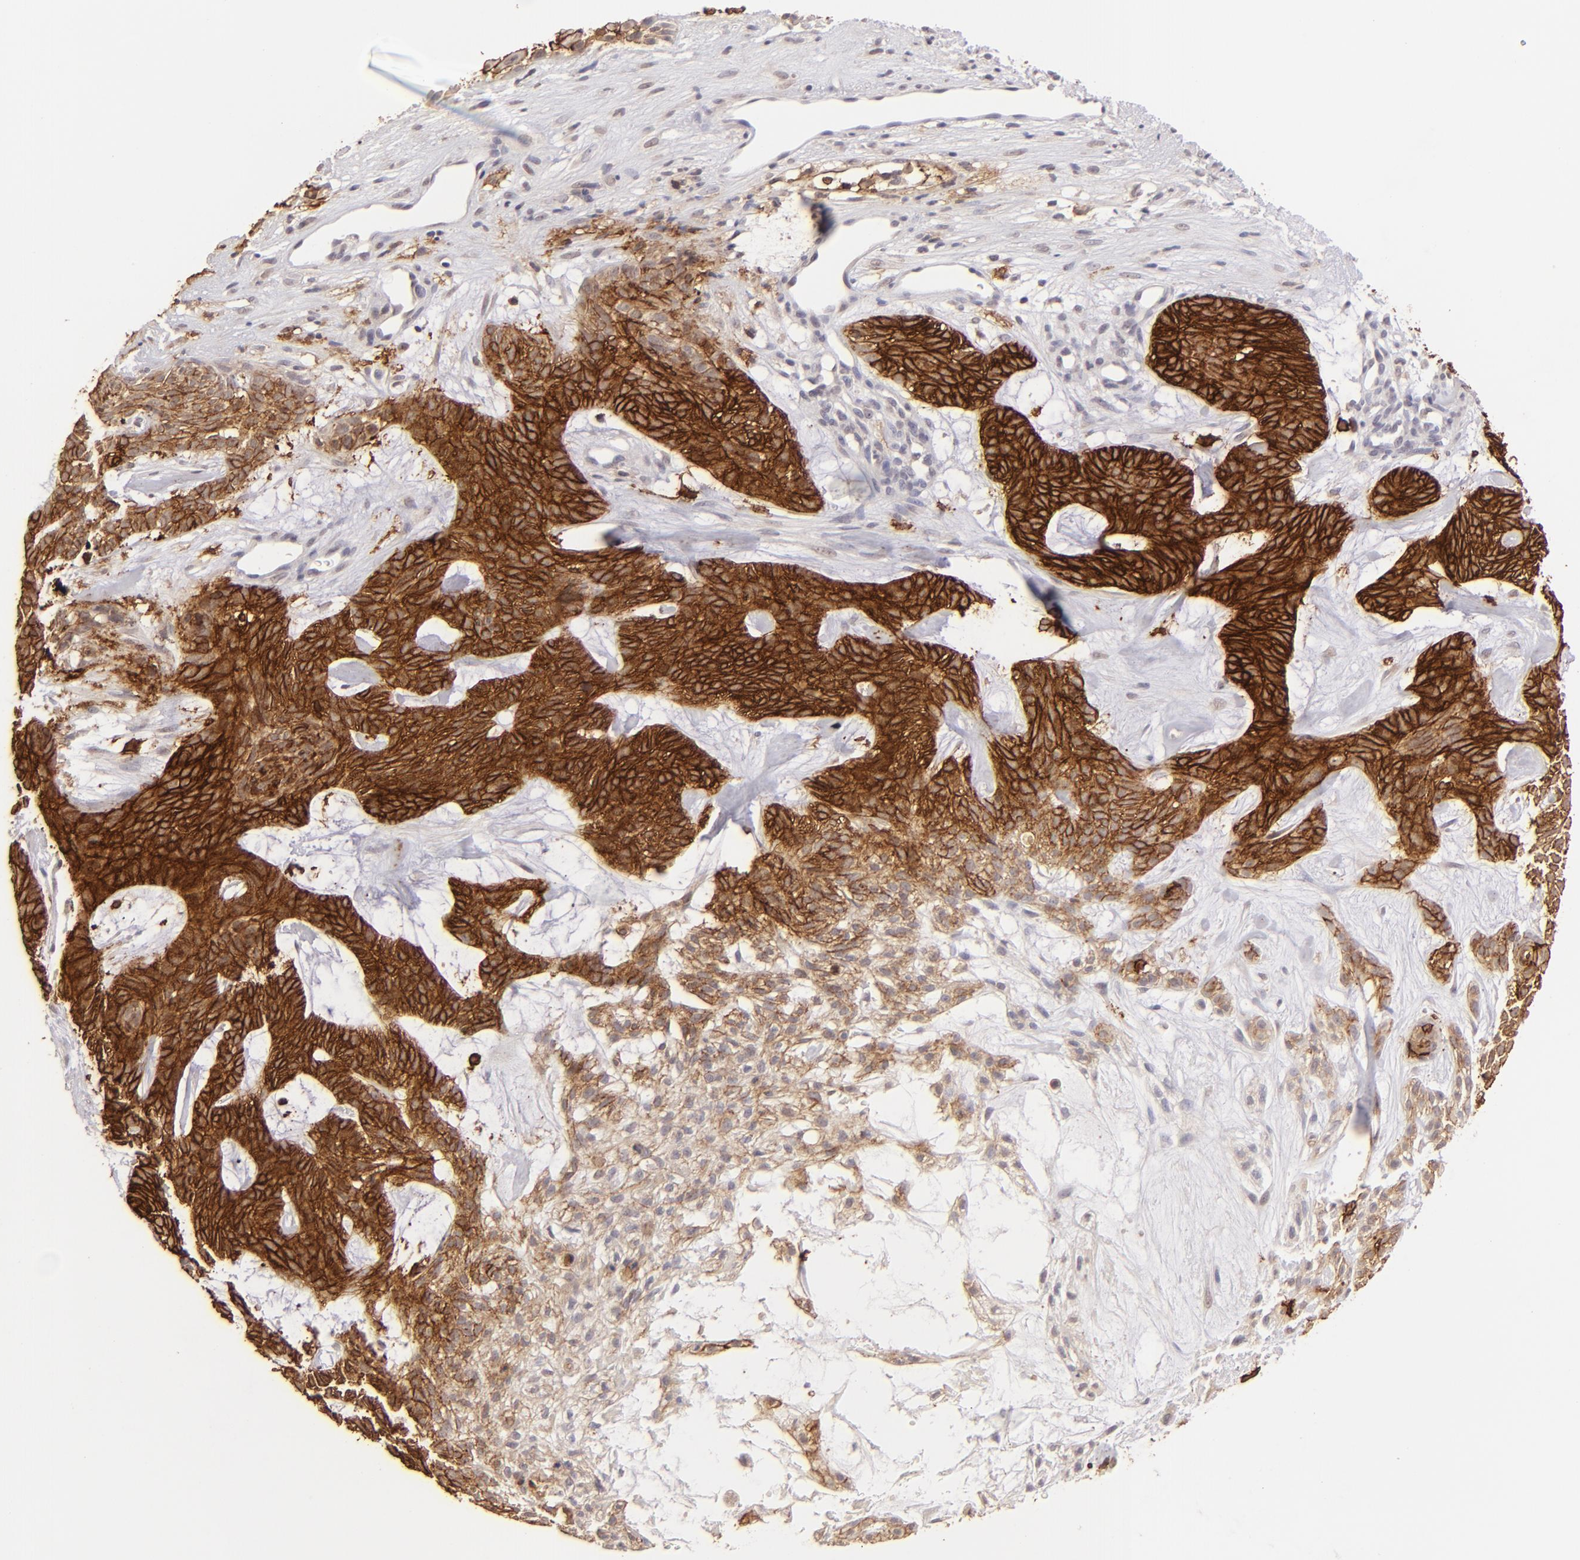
{"staining": {"intensity": "strong", "quantity": ">75%", "location": "cytoplasmic/membranous"}, "tissue": "skin cancer", "cell_type": "Tumor cells", "image_type": "cancer", "snomed": [{"axis": "morphology", "description": "Basal cell carcinoma"}, {"axis": "topography", "description": "Skin"}], "caption": "DAB immunohistochemical staining of skin cancer (basal cell carcinoma) shows strong cytoplasmic/membranous protein expression in about >75% of tumor cells.", "gene": "CLDN1", "patient": {"sex": "male", "age": 75}}